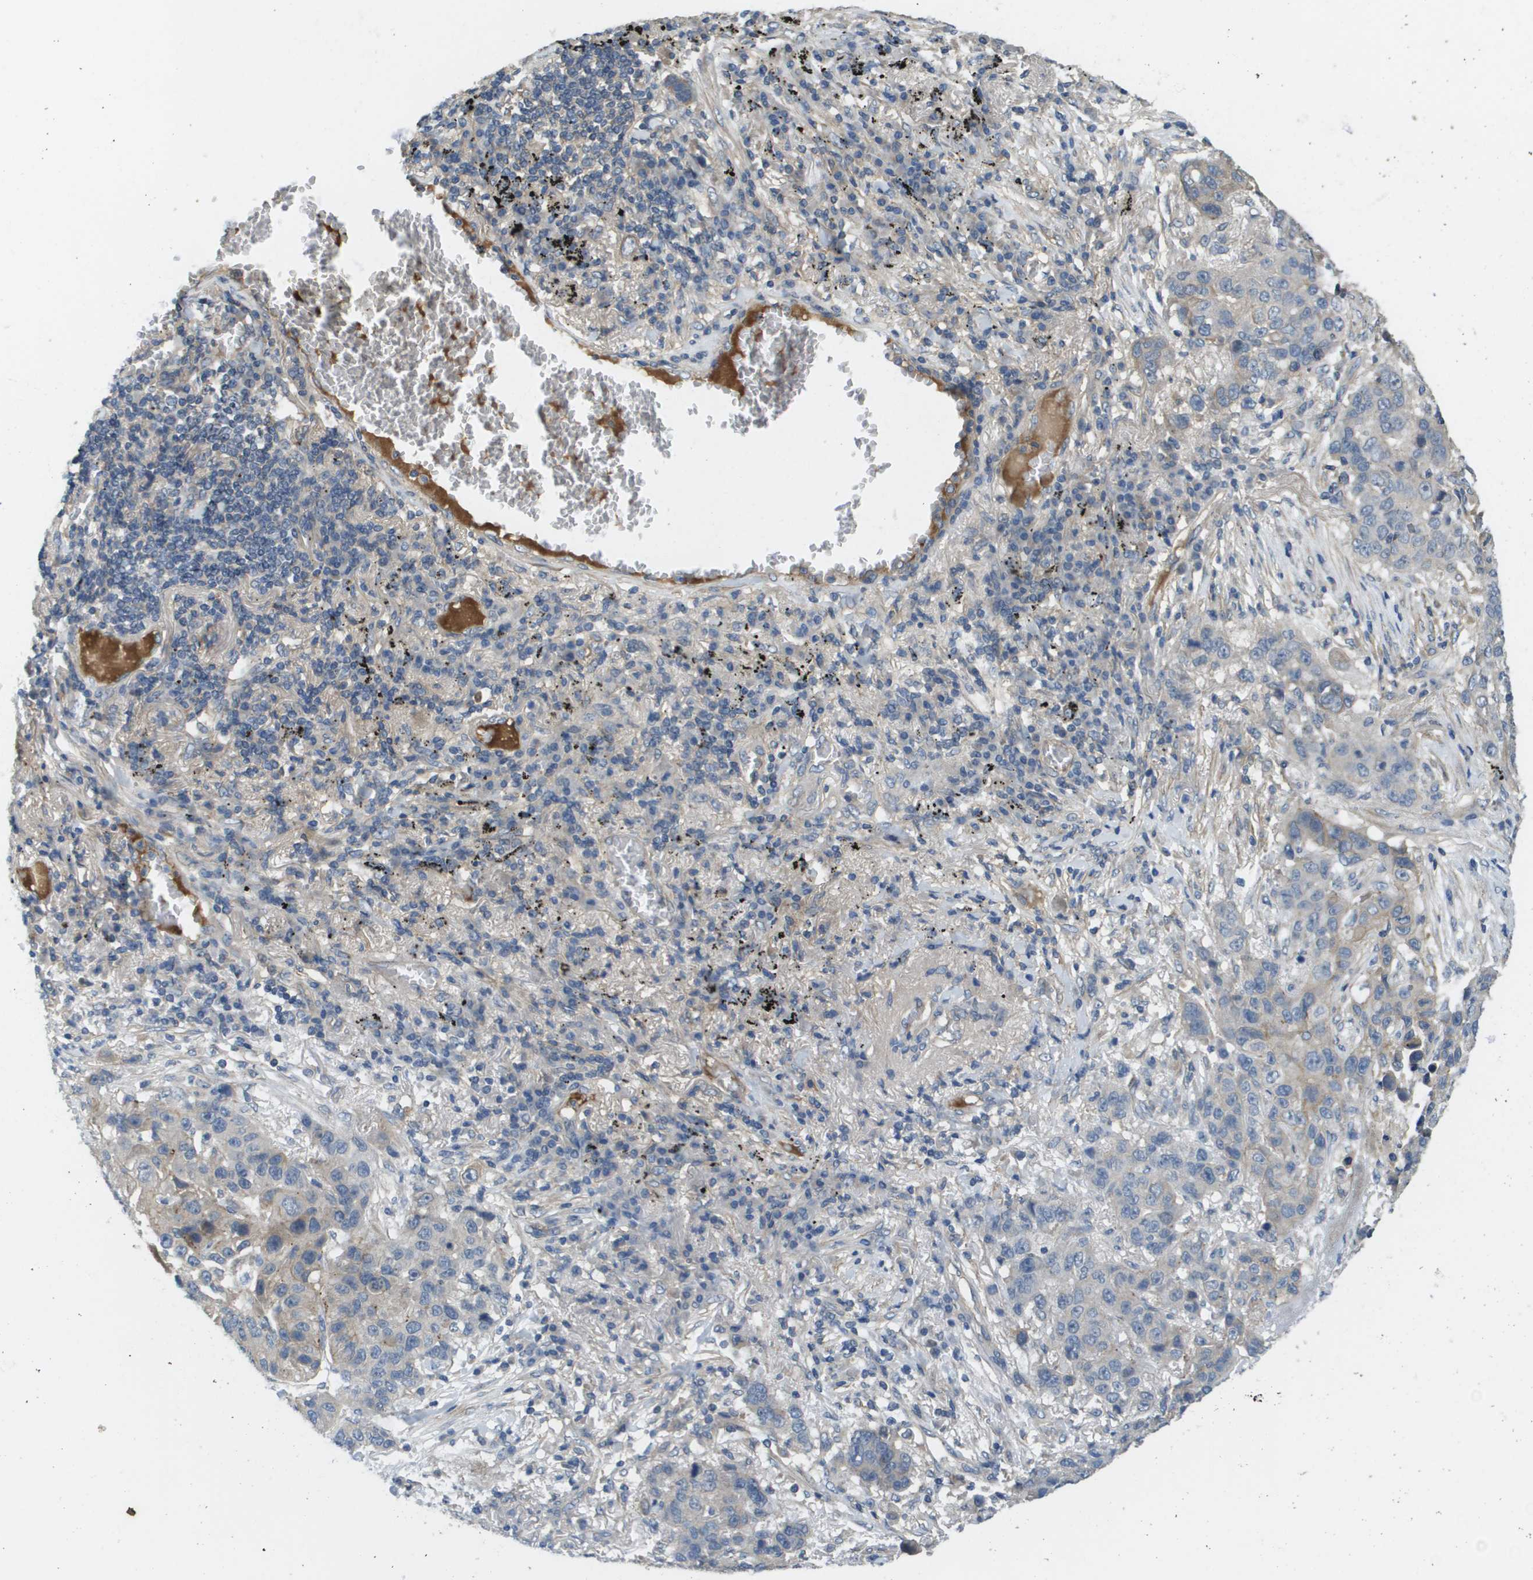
{"staining": {"intensity": "weak", "quantity": "<25%", "location": "cytoplasmic/membranous"}, "tissue": "lung cancer", "cell_type": "Tumor cells", "image_type": "cancer", "snomed": [{"axis": "morphology", "description": "Squamous cell carcinoma, NOS"}, {"axis": "topography", "description": "Lung"}], "caption": "Lung cancer stained for a protein using IHC demonstrates no staining tumor cells.", "gene": "KRT23", "patient": {"sex": "male", "age": 57}}